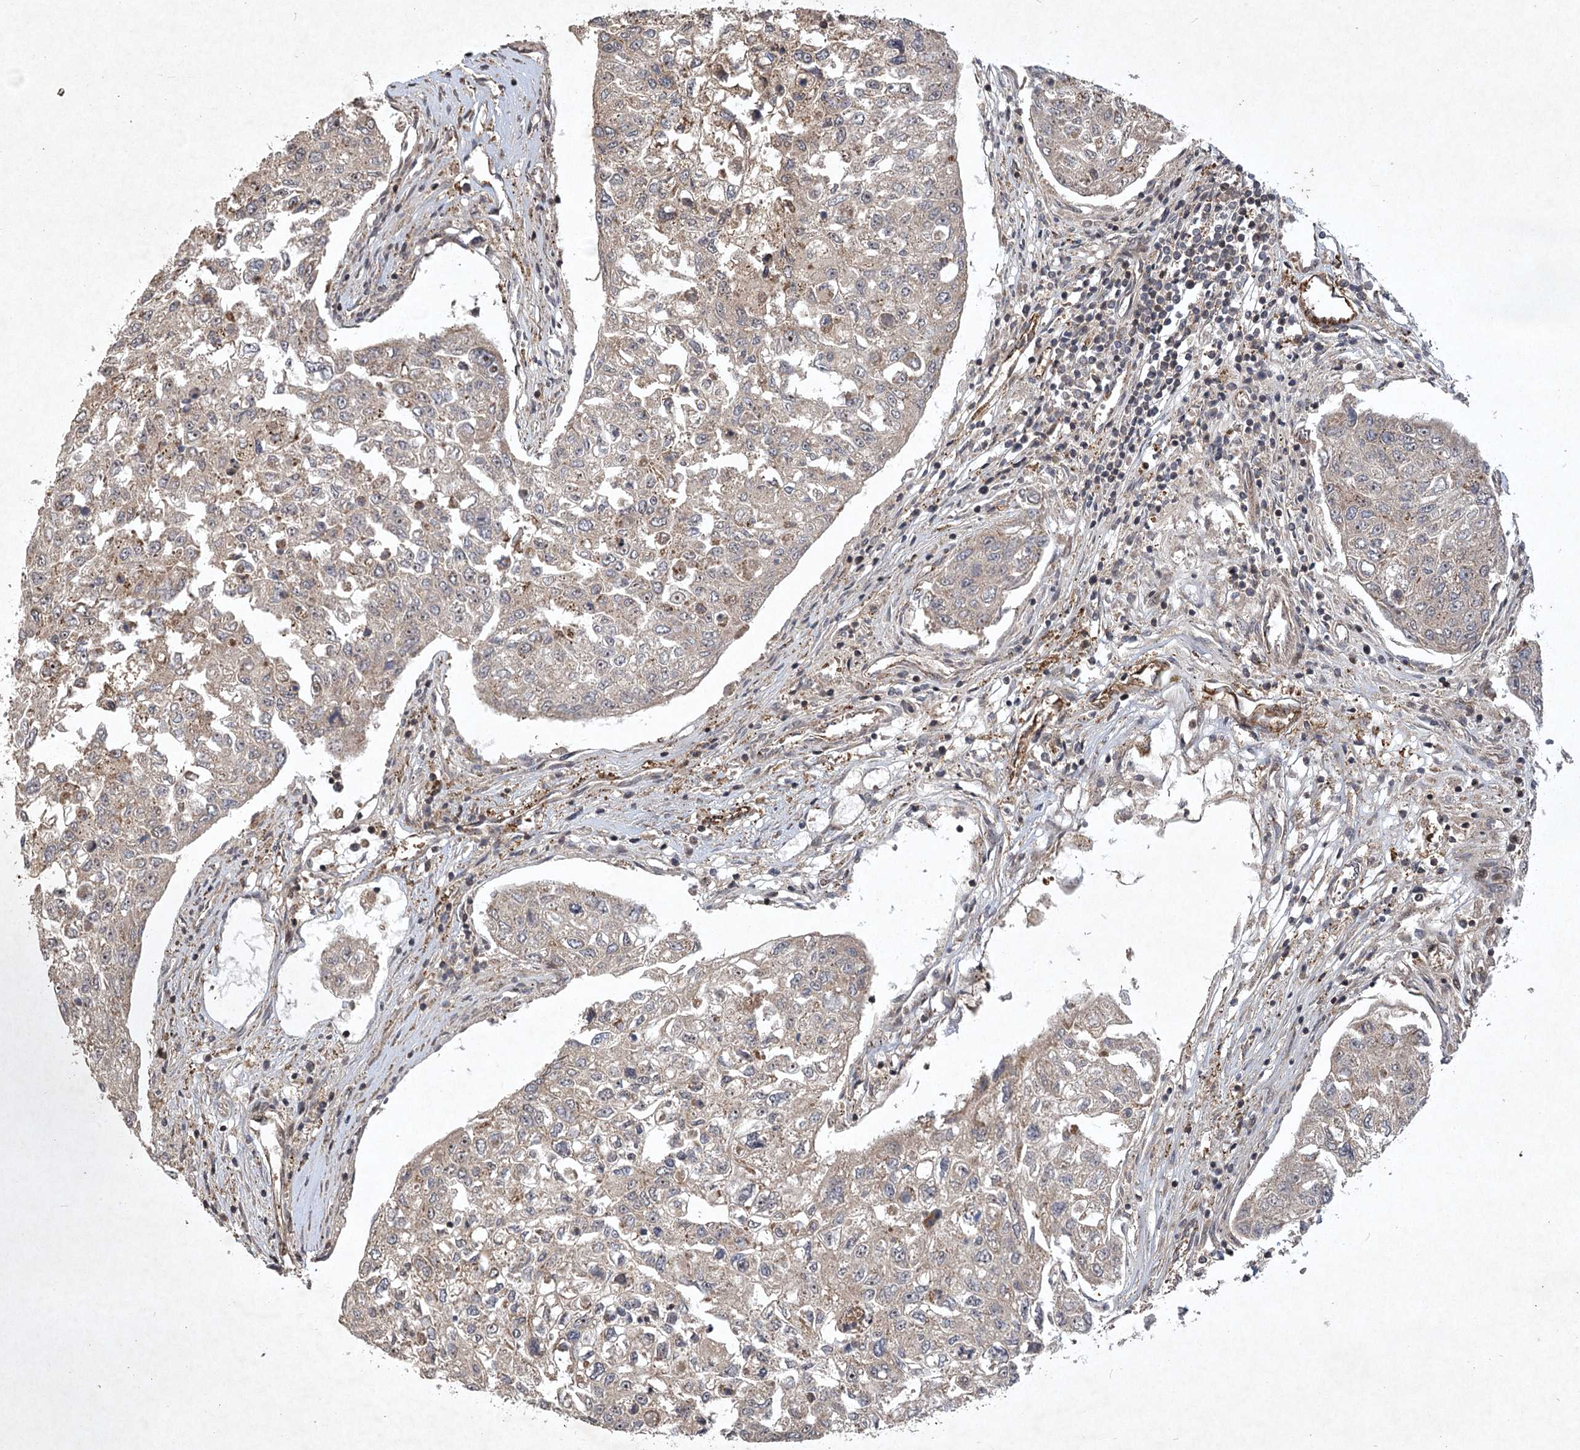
{"staining": {"intensity": "negative", "quantity": "none", "location": "none"}, "tissue": "urothelial cancer", "cell_type": "Tumor cells", "image_type": "cancer", "snomed": [{"axis": "morphology", "description": "Urothelial carcinoma, High grade"}, {"axis": "topography", "description": "Lymph node"}, {"axis": "topography", "description": "Urinary bladder"}], "caption": "High power microscopy image of an immunohistochemistry image of urothelial cancer, revealing no significant staining in tumor cells.", "gene": "INSIG2", "patient": {"sex": "male", "age": 51}}